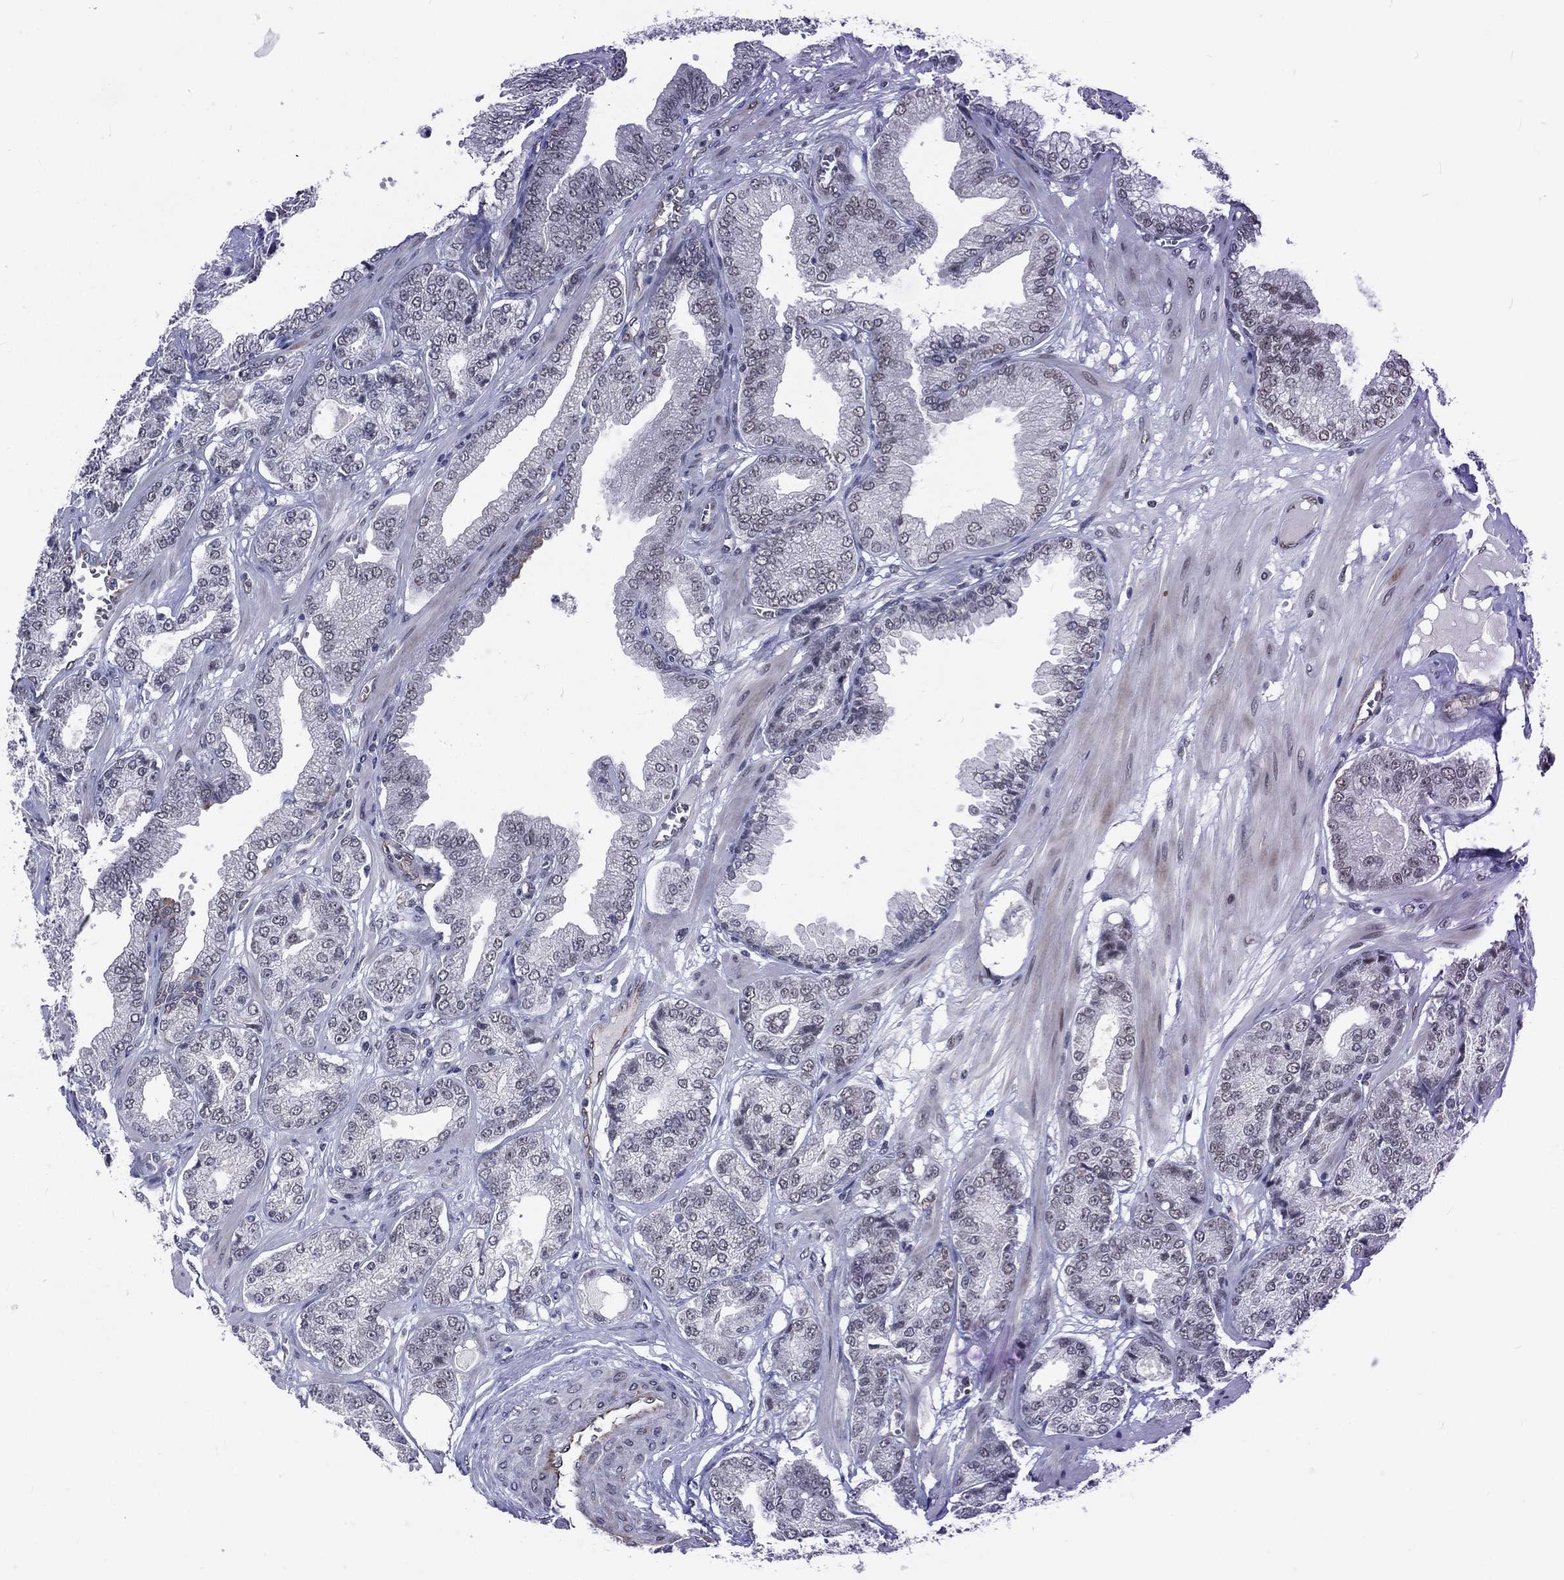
{"staining": {"intensity": "negative", "quantity": "none", "location": "none"}, "tissue": "prostate cancer", "cell_type": "Tumor cells", "image_type": "cancer", "snomed": [{"axis": "morphology", "description": "Adenocarcinoma, NOS"}, {"axis": "topography", "description": "Prostate"}], "caption": "DAB (3,3'-diaminobenzidine) immunohistochemical staining of adenocarcinoma (prostate) demonstrates no significant positivity in tumor cells.", "gene": "ZBED1", "patient": {"sex": "male", "age": 64}}